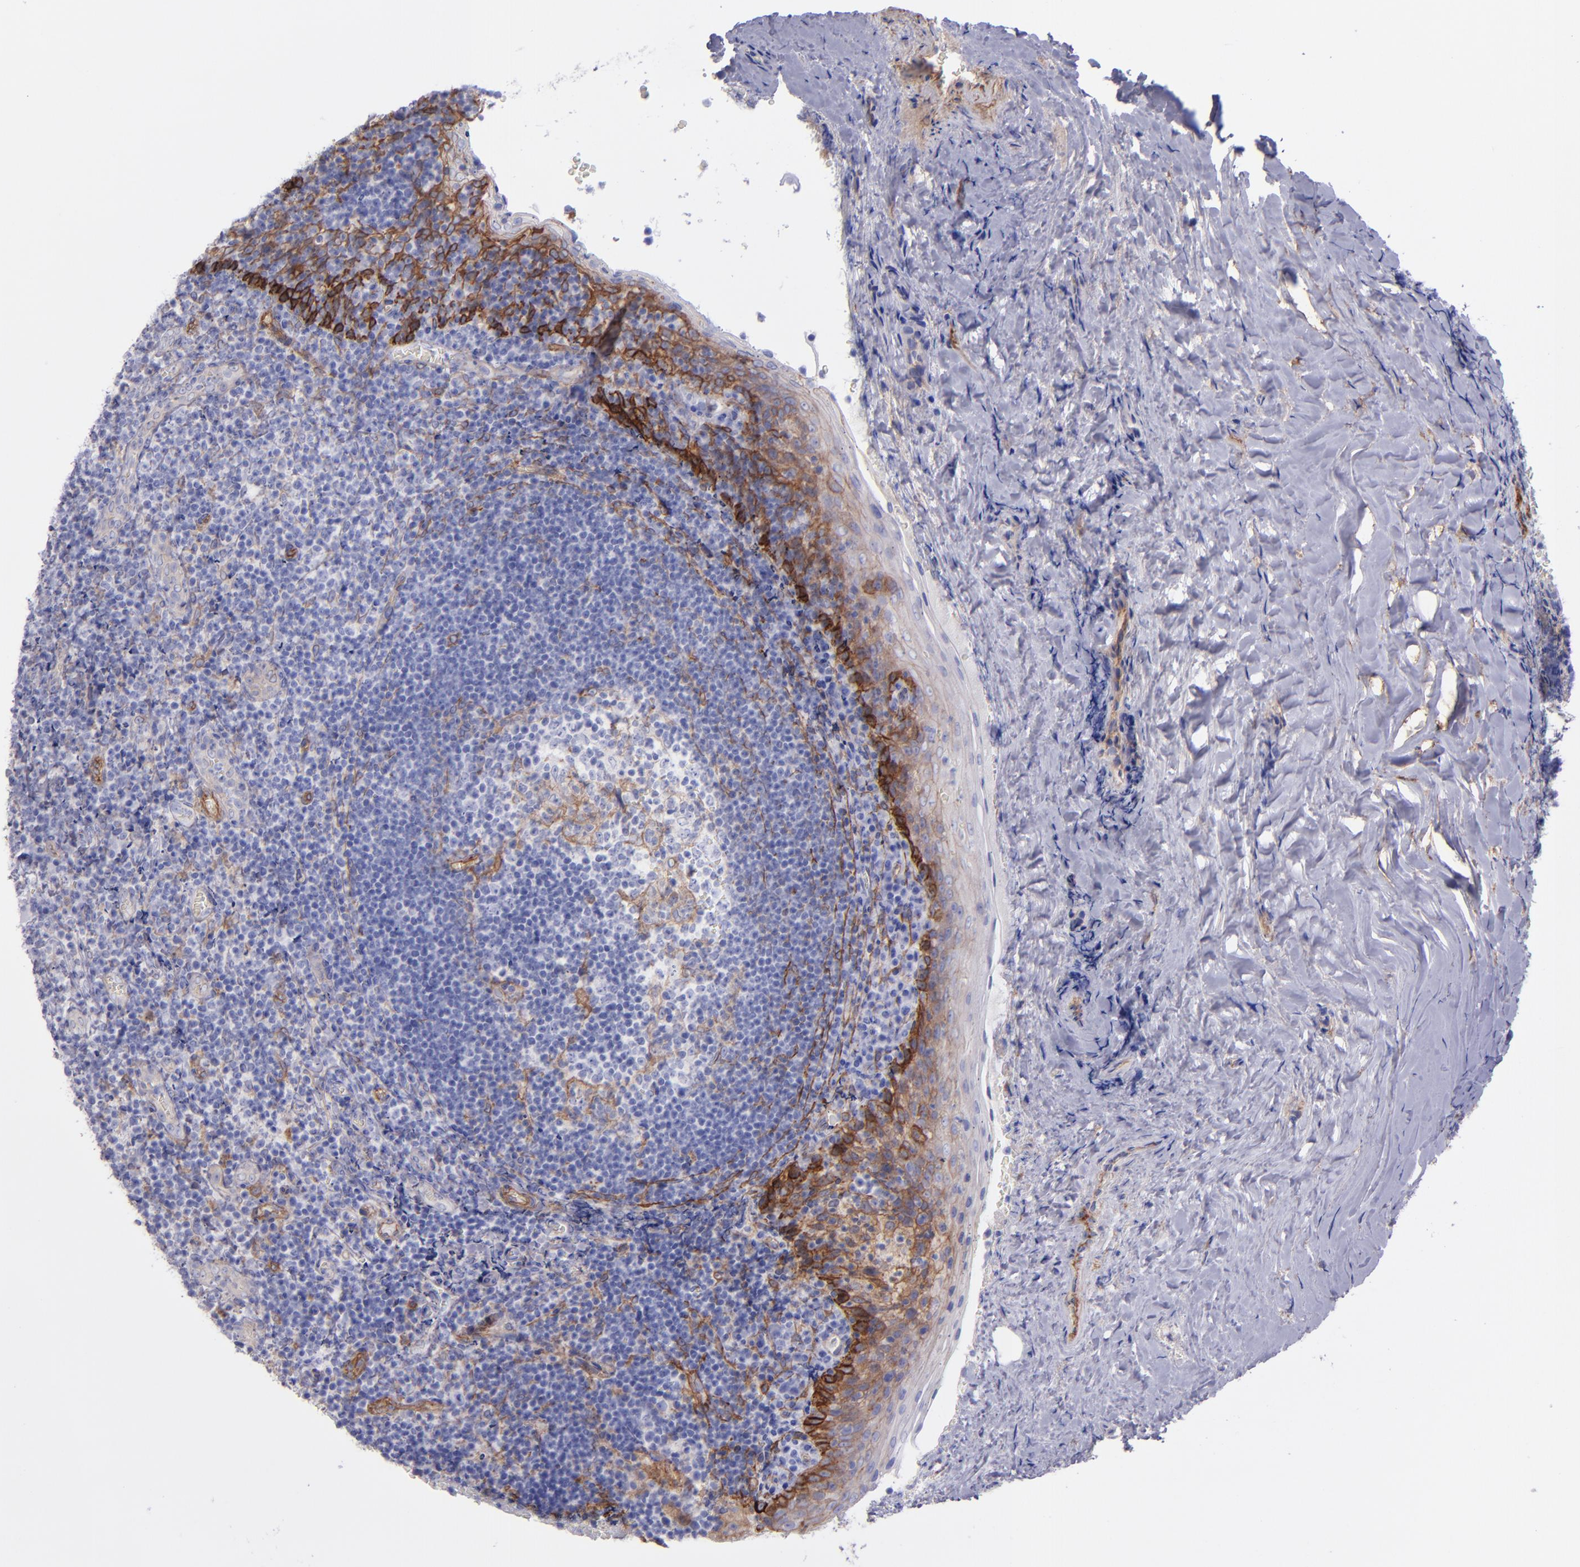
{"staining": {"intensity": "negative", "quantity": "none", "location": "none"}, "tissue": "tonsil", "cell_type": "Germinal center cells", "image_type": "normal", "snomed": [{"axis": "morphology", "description": "Normal tissue, NOS"}, {"axis": "topography", "description": "Tonsil"}], "caption": "Histopathology image shows no significant protein positivity in germinal center cells of unremarkable tonsil. Nuclei are stained in blue.", "gene": "ITGAV", "patient": {"sex": "male", "age": 20}}